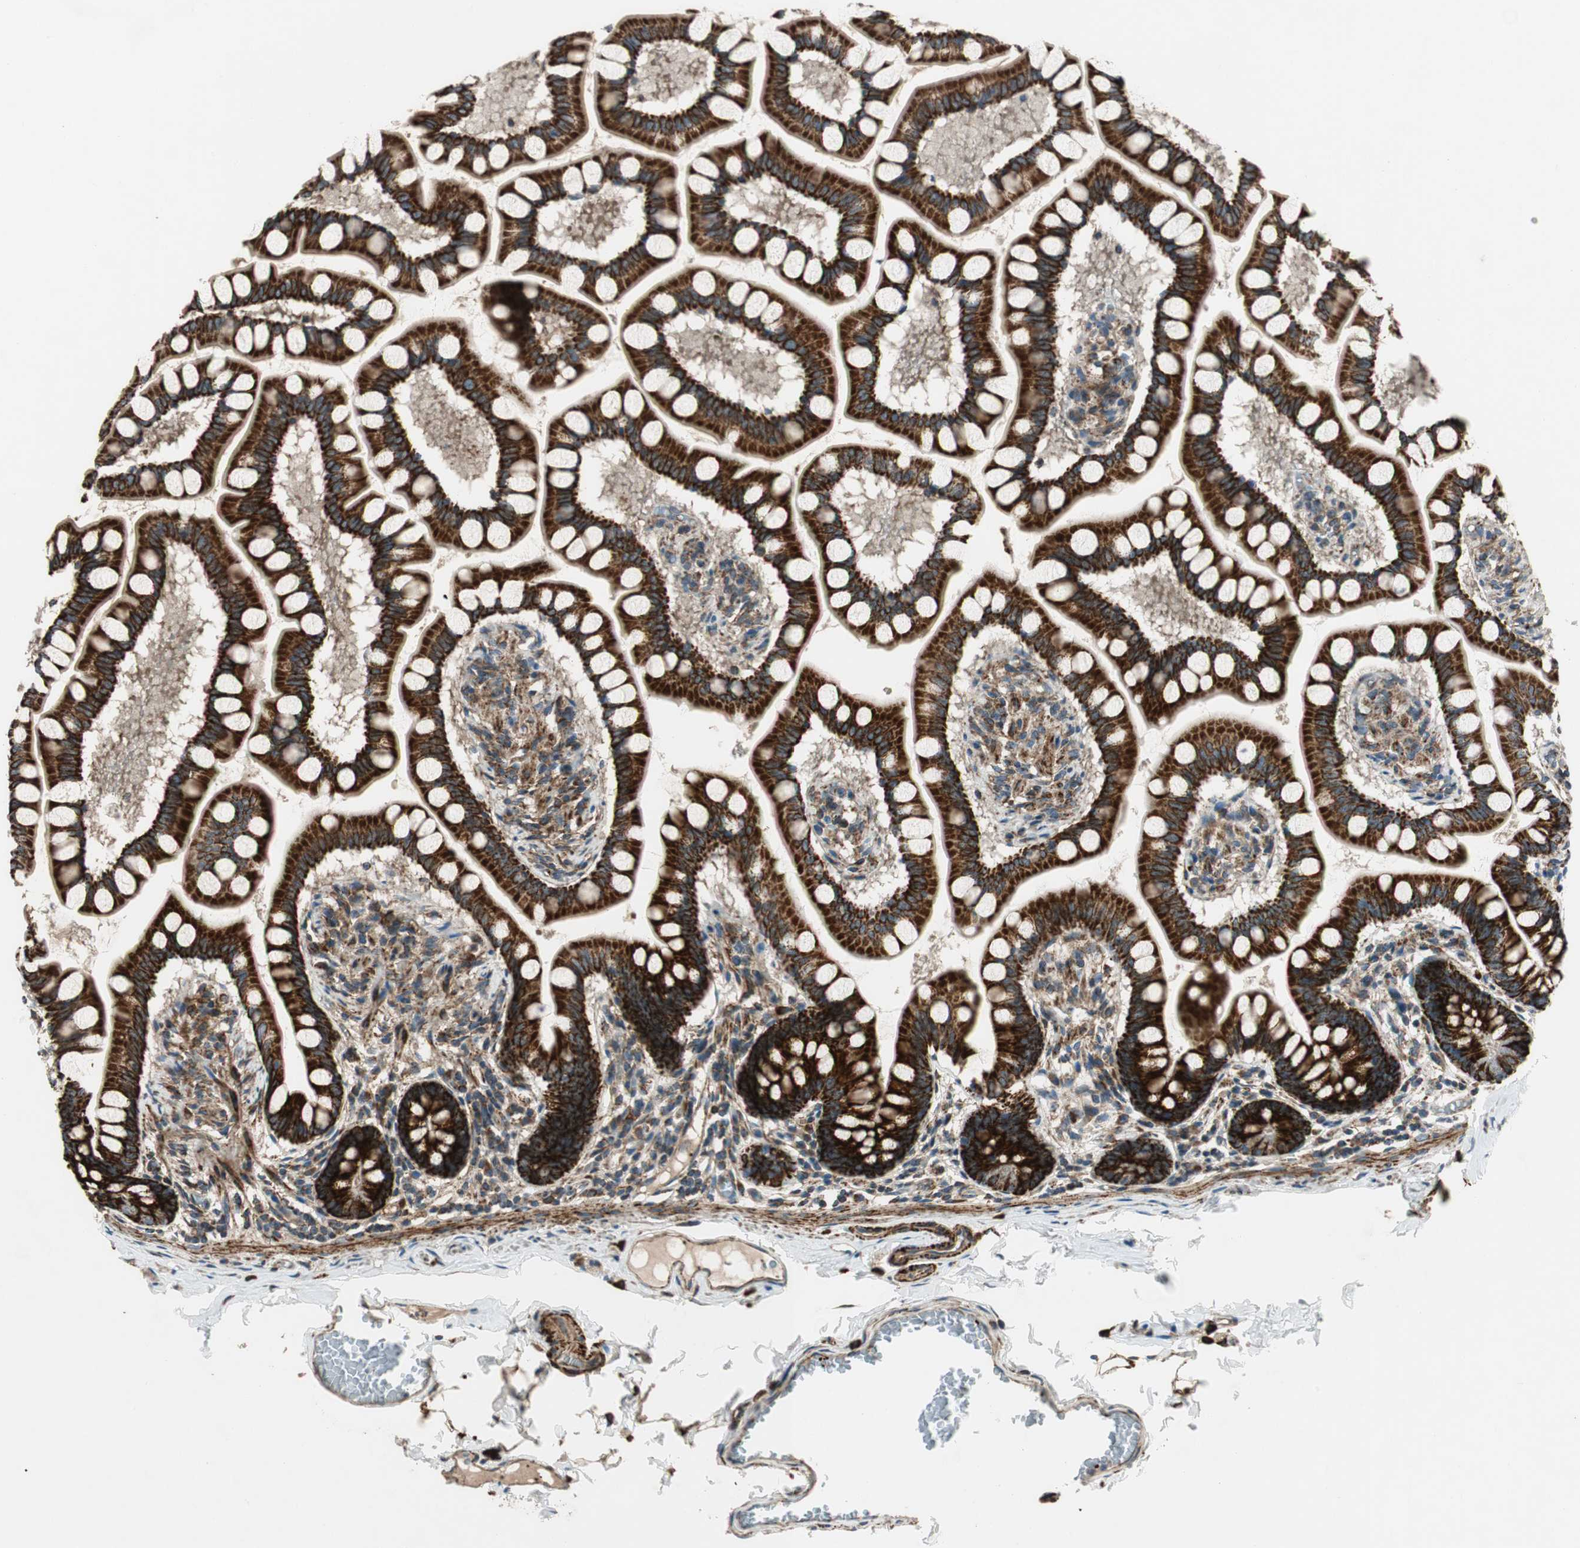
{"staining": {"intensity": "strong", "quantity": ">75%", "location": "cytoplasmic/membranous"}, "tissue": "small intestine", "cell_type": "Glandular cells", "image_type": "normal", "snomed": [{"axis": "morphology", "description": "Normal tissue, NOS"}, {"axis": "topography", "description": "Small intestine"}], "caption": "Immunohistochemistry (IHC) micrograph of unremarkable small intestine: human small intestine stained using IHC shows high levels of strong protein expression localized specifically in the cytoplasmic/membranous of glandular cells, appearing as a cytoplasmic/membranous brown color.", "gene": "AKAP1", "patient": {"sex": "male", "age": 41}}